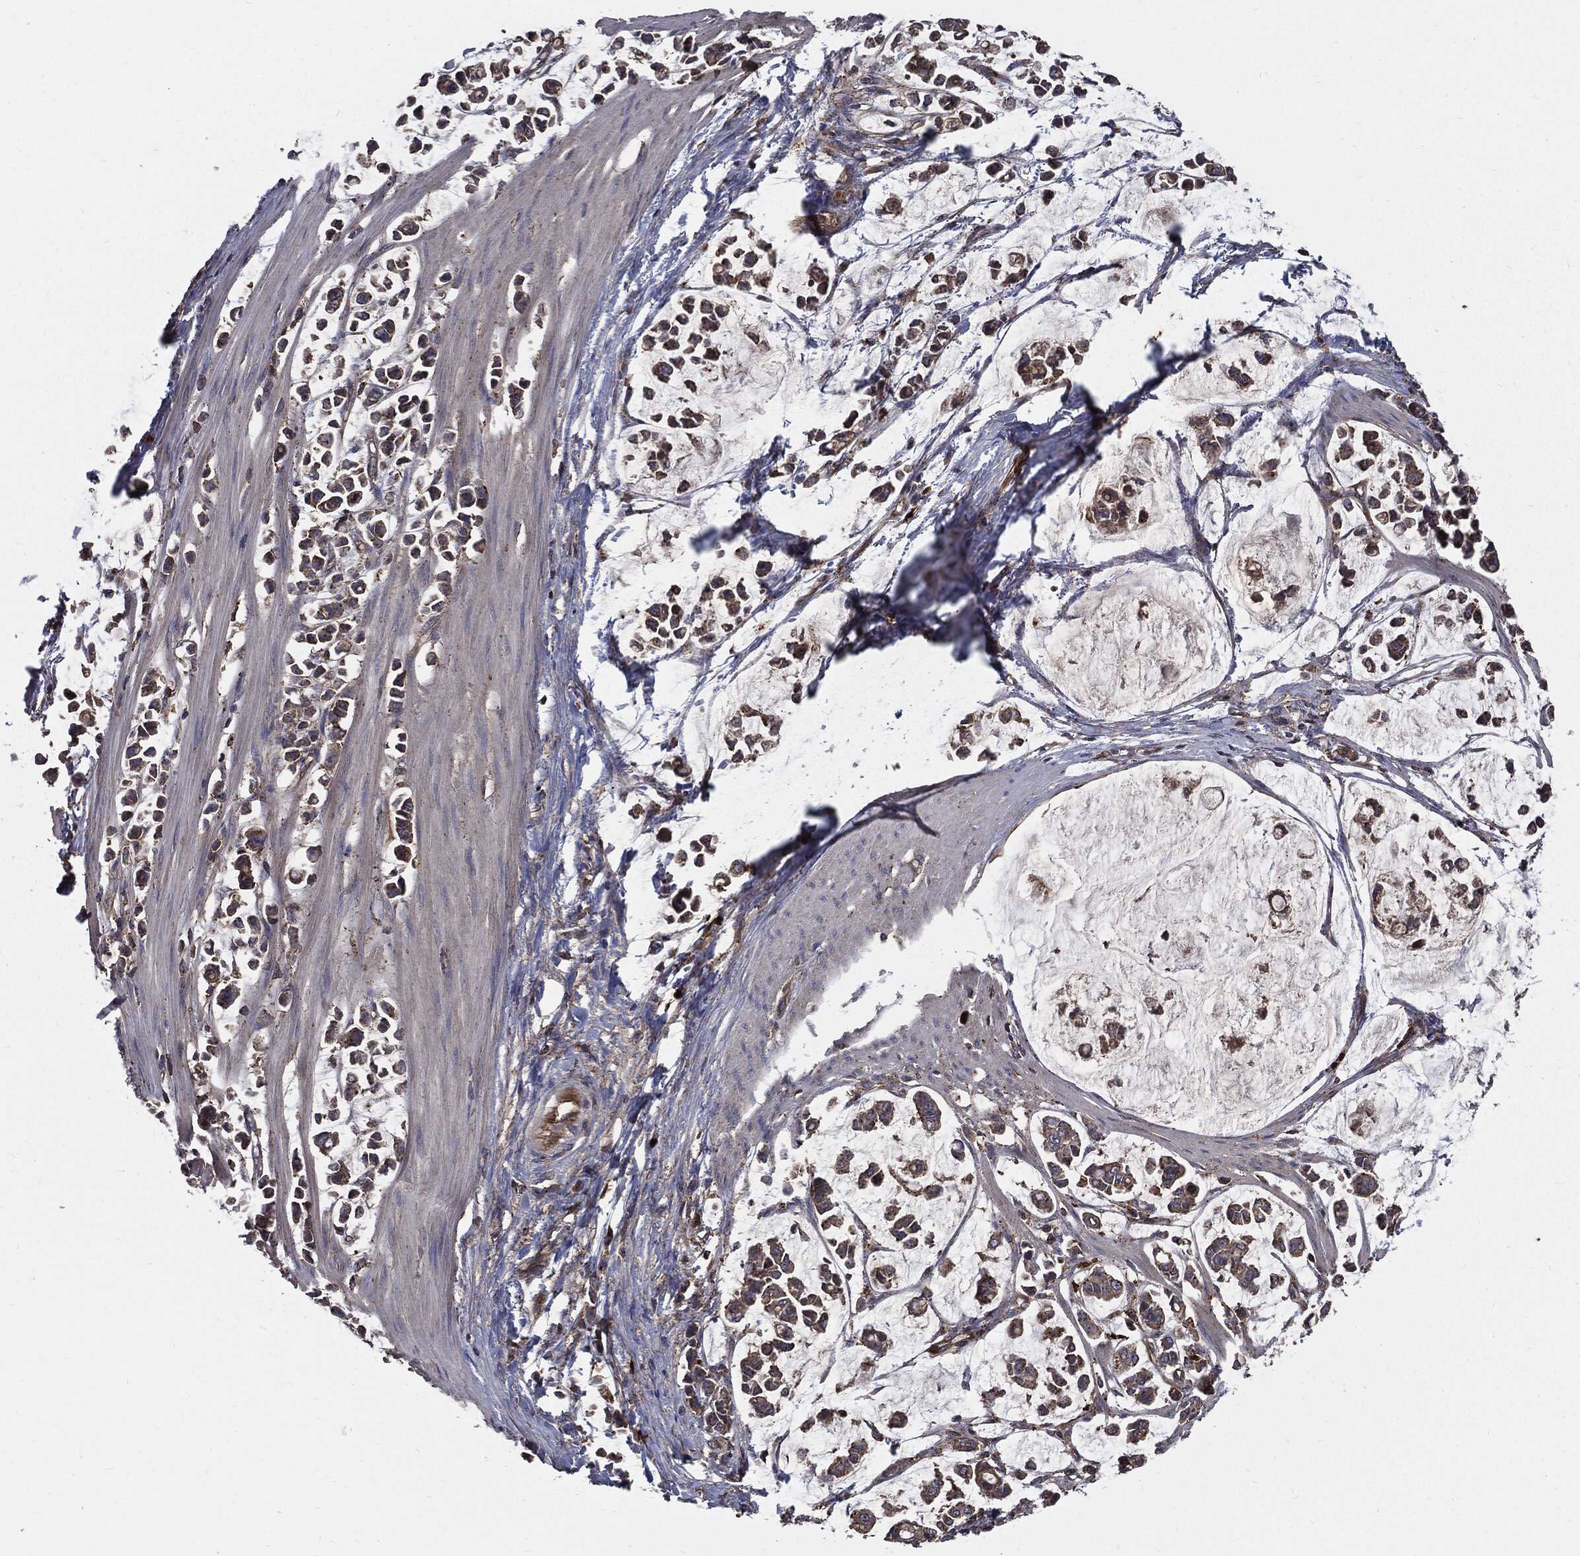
{"staining": {"intensity": "strong", "quantity": ">75%", "location": "cytoplasmic/membranous"}, "tissue": "stomach cancer", "cell_type": "Tumor cells", "image_type": "cancer", "snomed": [{"axis": "morphology", "description": "Adenocarcinoma, NOS"}, {"axis": "topography", "description": "Stomach"}], "caption": "Protein expression analysis of stomach cancer (adenocarcinoma) exhibits strong cytoplasmic/membranous staining in about >75% of tumor cells.", "gene": "PDCD6IP", "patient": {"sex": "male", "age": 82}}